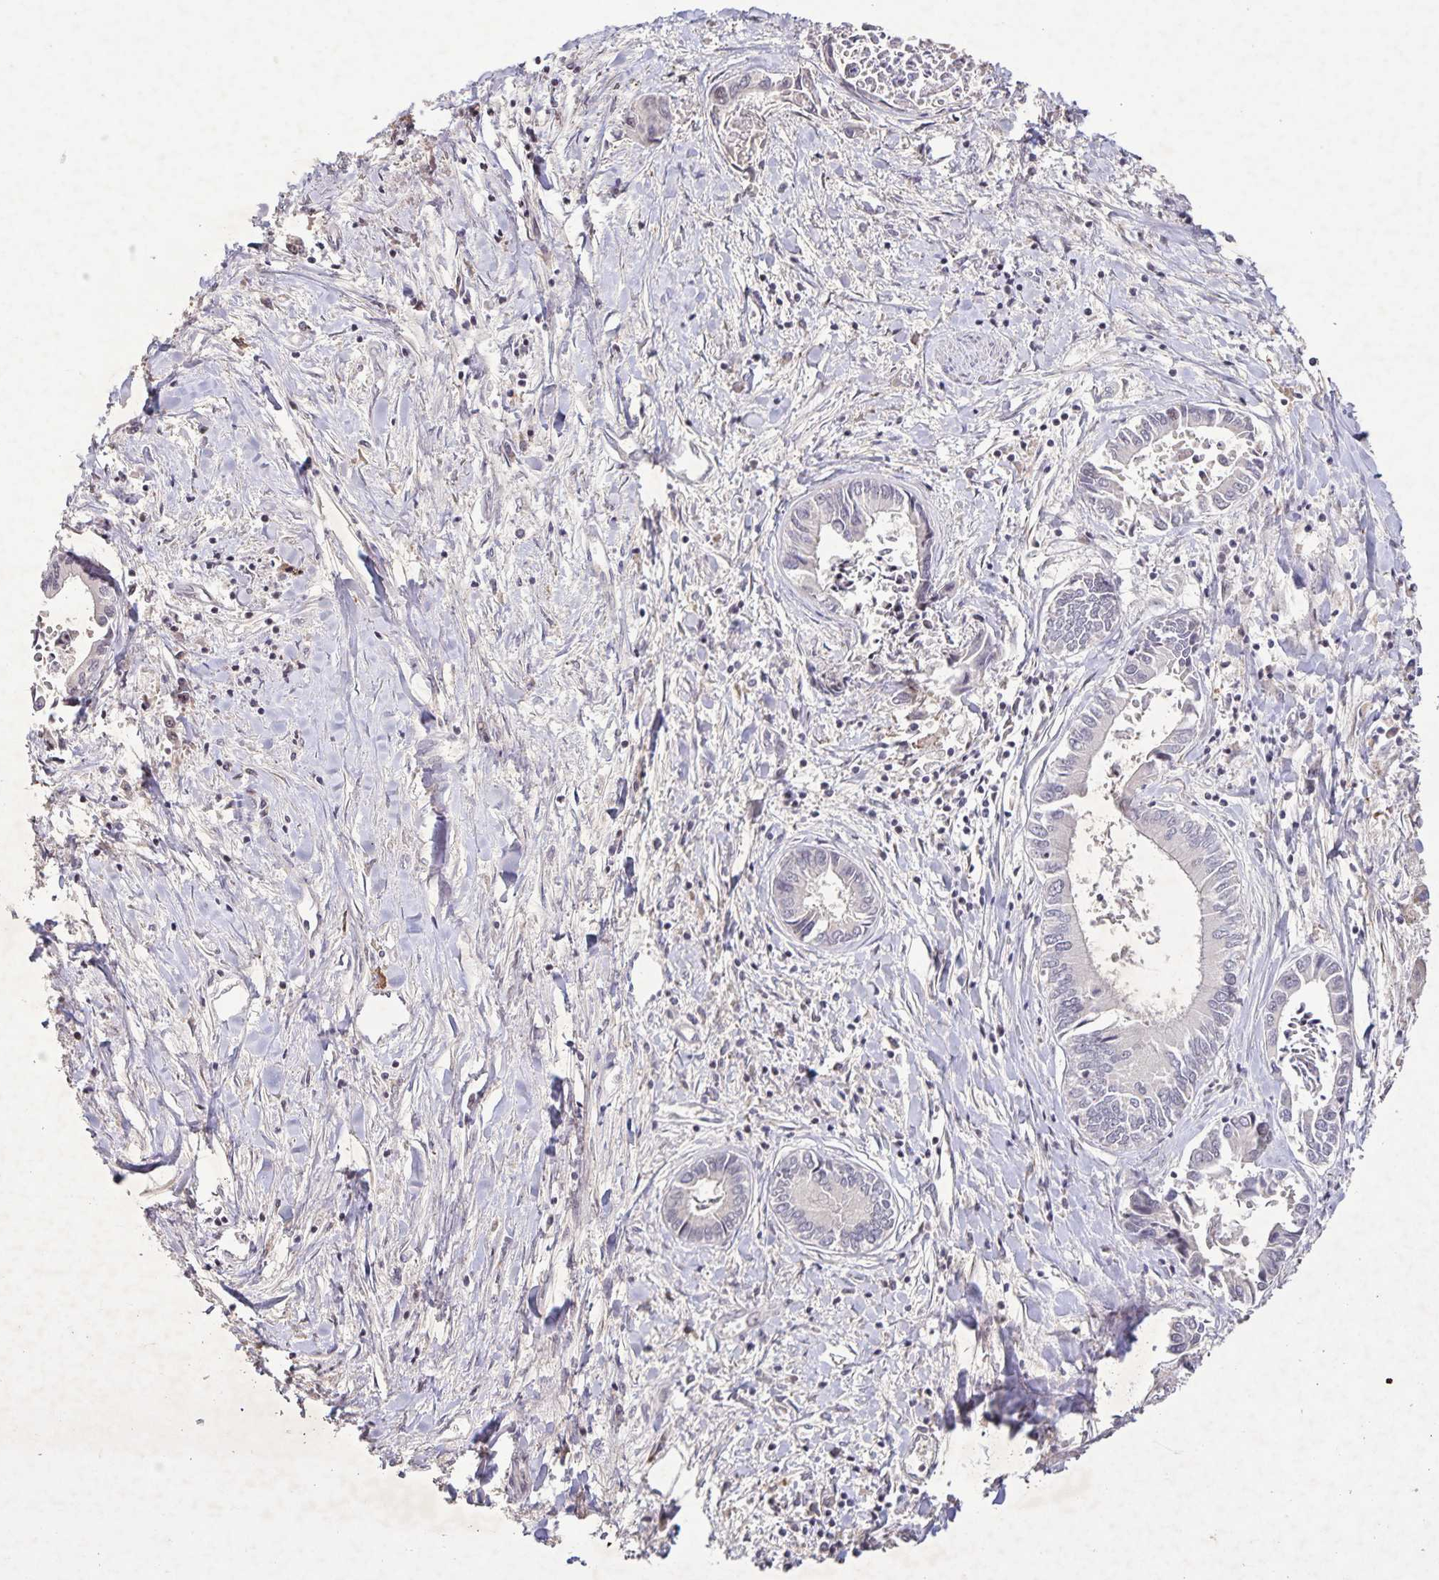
{"staining": {"intensity": "negative", "quantity": "none", "location": "none"}, "tissue": "liver cancer", "cell_type": "Tumor cells", "image_type": "cancer", "snomed": [{"axis": "morphology", "description": "Cholangiocarcinoma"}, {"axis": "topography", "description": "Liver"}], "caption": "Cholangiocarcinoma (liver) was stained to show a protein in brown. There is no significant positivity in tumor cells.", "gene": "GDF2", "patient": {"sex": "male", "age": 66}}